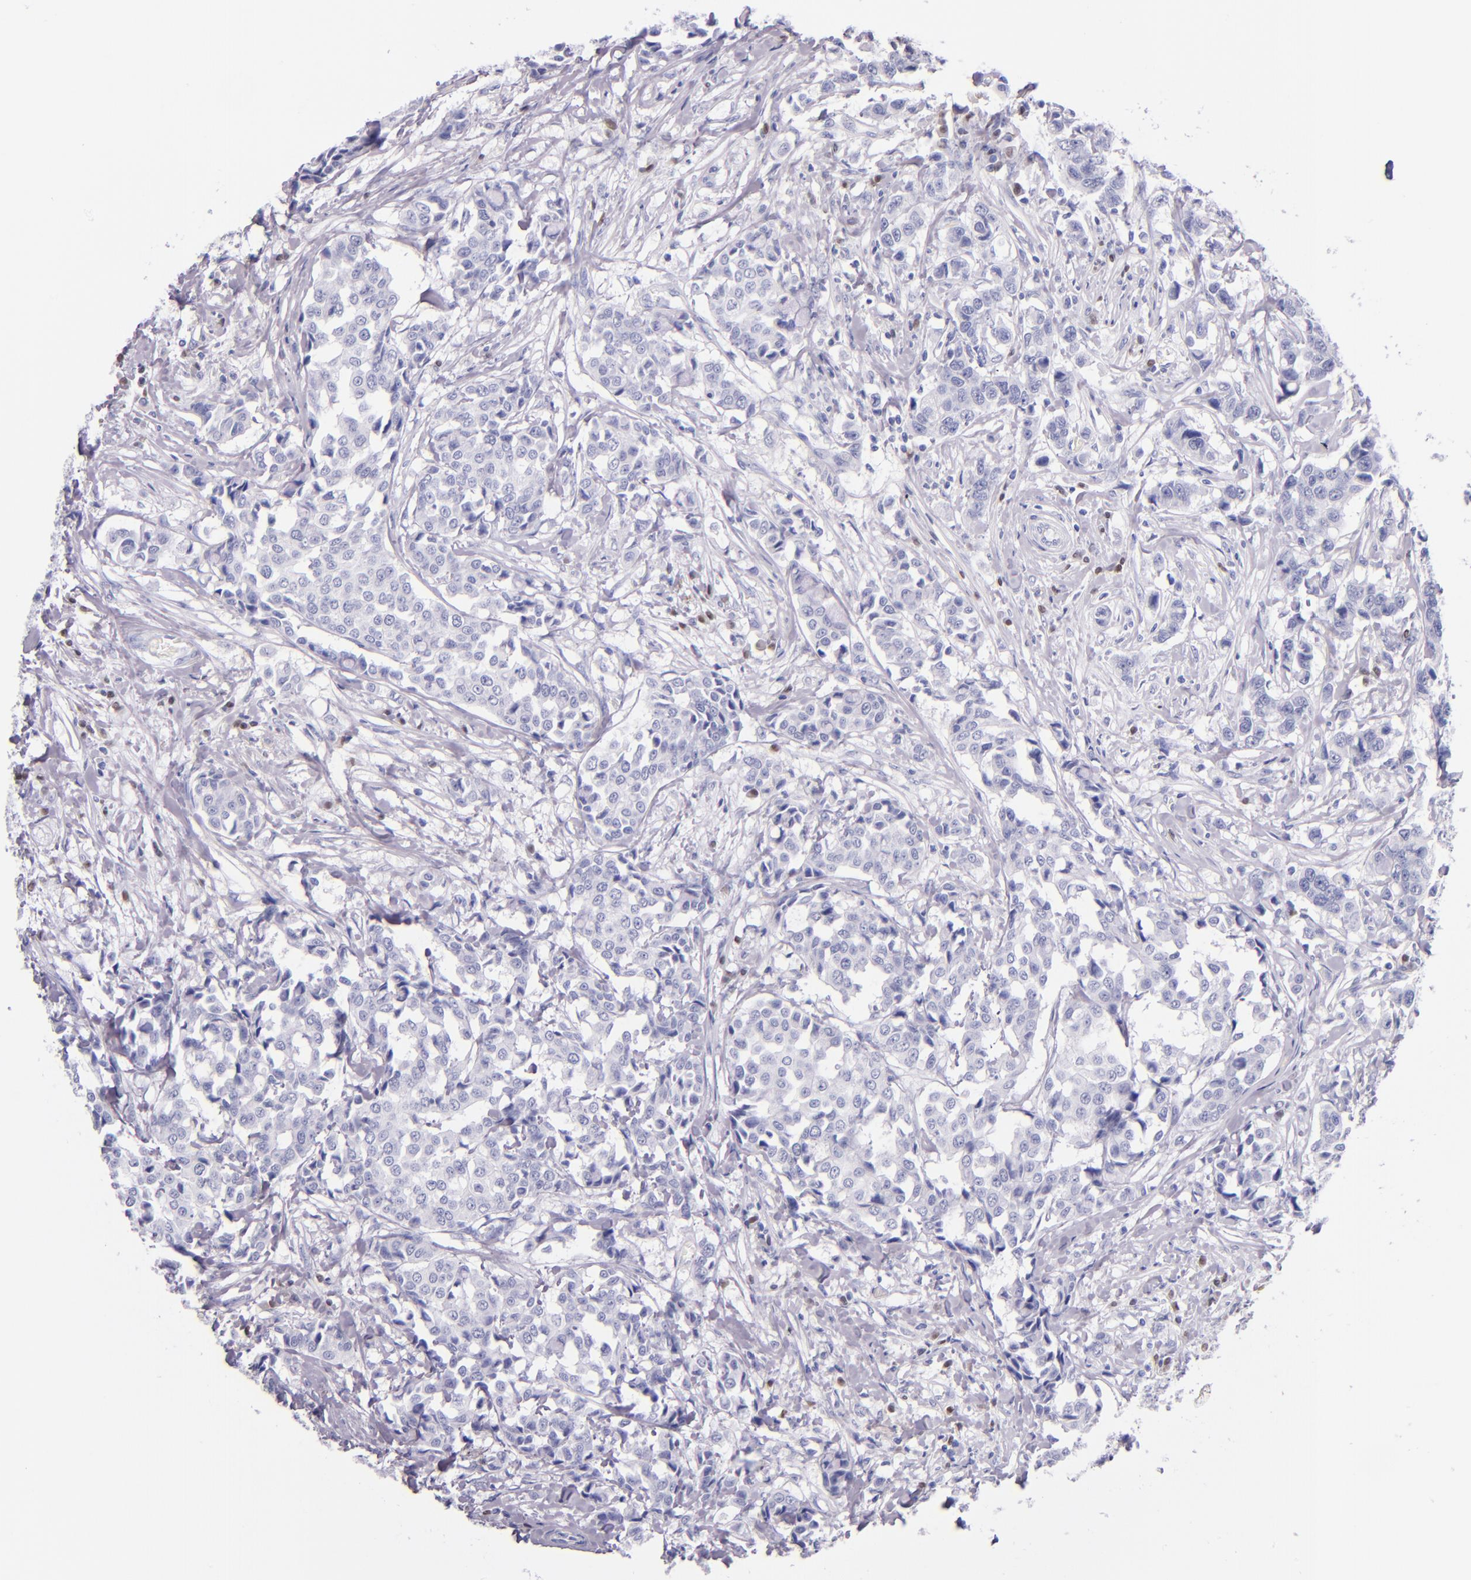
{"staining": {"intensity": "negative", "quantity": "none", "location": "none"}, "tissue": "breast cancer", "cell_type": "Tumor cells", "image_type": "cancer", "snomed": [{"axis": "morphology", "description": "Duct carcinoma"}, {"axis": "topography", "description": "Breast"}], "caption": "Immunohistochemistry (IHC) micrograph of neoplastic tissue: human breast cancer (invasive ductal carcinoma) stained with DAB displays no significant protein expression in tumor cells.", "gene": "IRF4", "patient": {"sex": "female", "age": 27}}